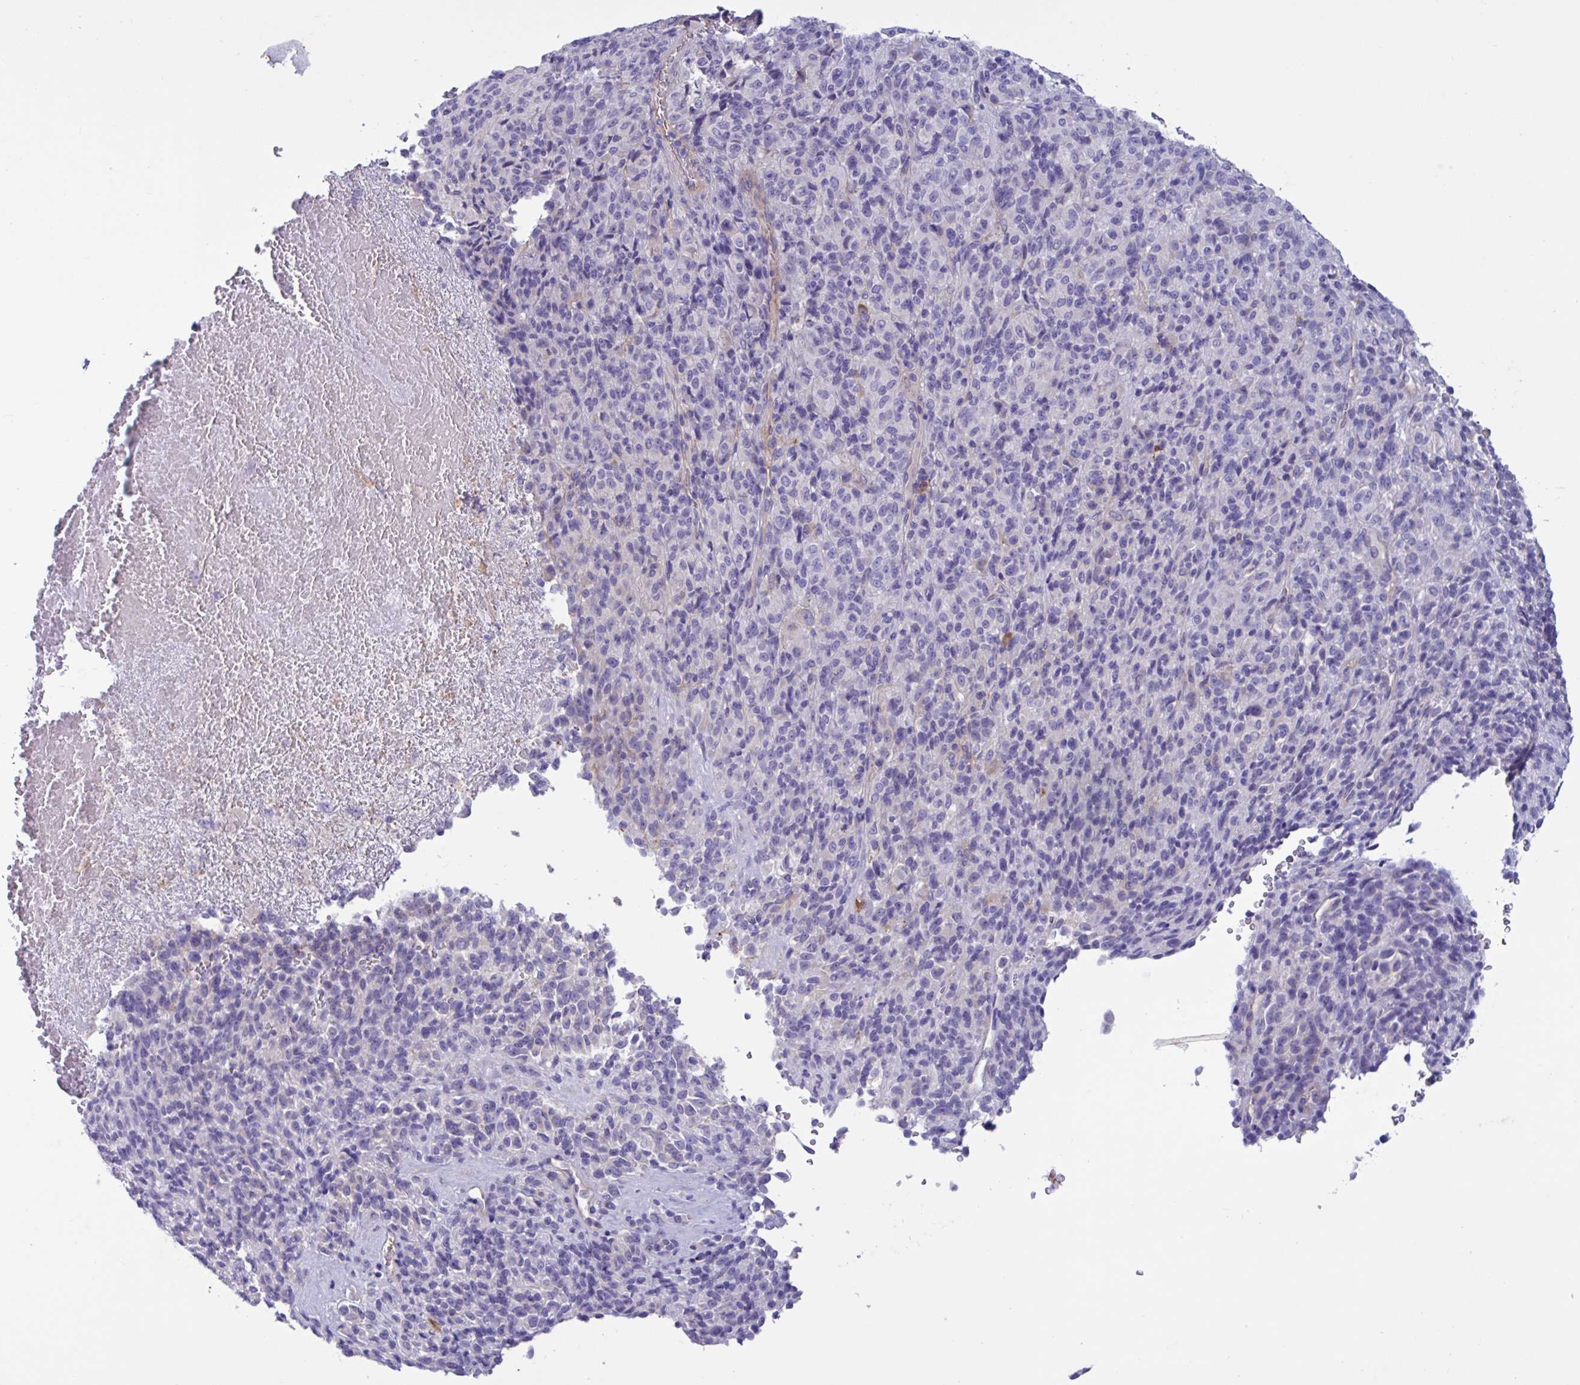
{"staining": {"intensity": "negative", "quantity": "none", "location": "none"}, "tissue": "melanoma", "cell_type": "Tumor cells", "image_type": "cancer", "snomed": [{"axis": "morphology", "description": "Malignant melanoma, Metastatic site"}, {"axis": "topography", "description": "Brain"}], "caption": "A high-resolution image shows IHC staining of malignant melanoma (metastatic site), which exhibits no significant expression in tumor cells.", "gene": "SLC66A1", "patient": {"sex": "female", "age": 56}}